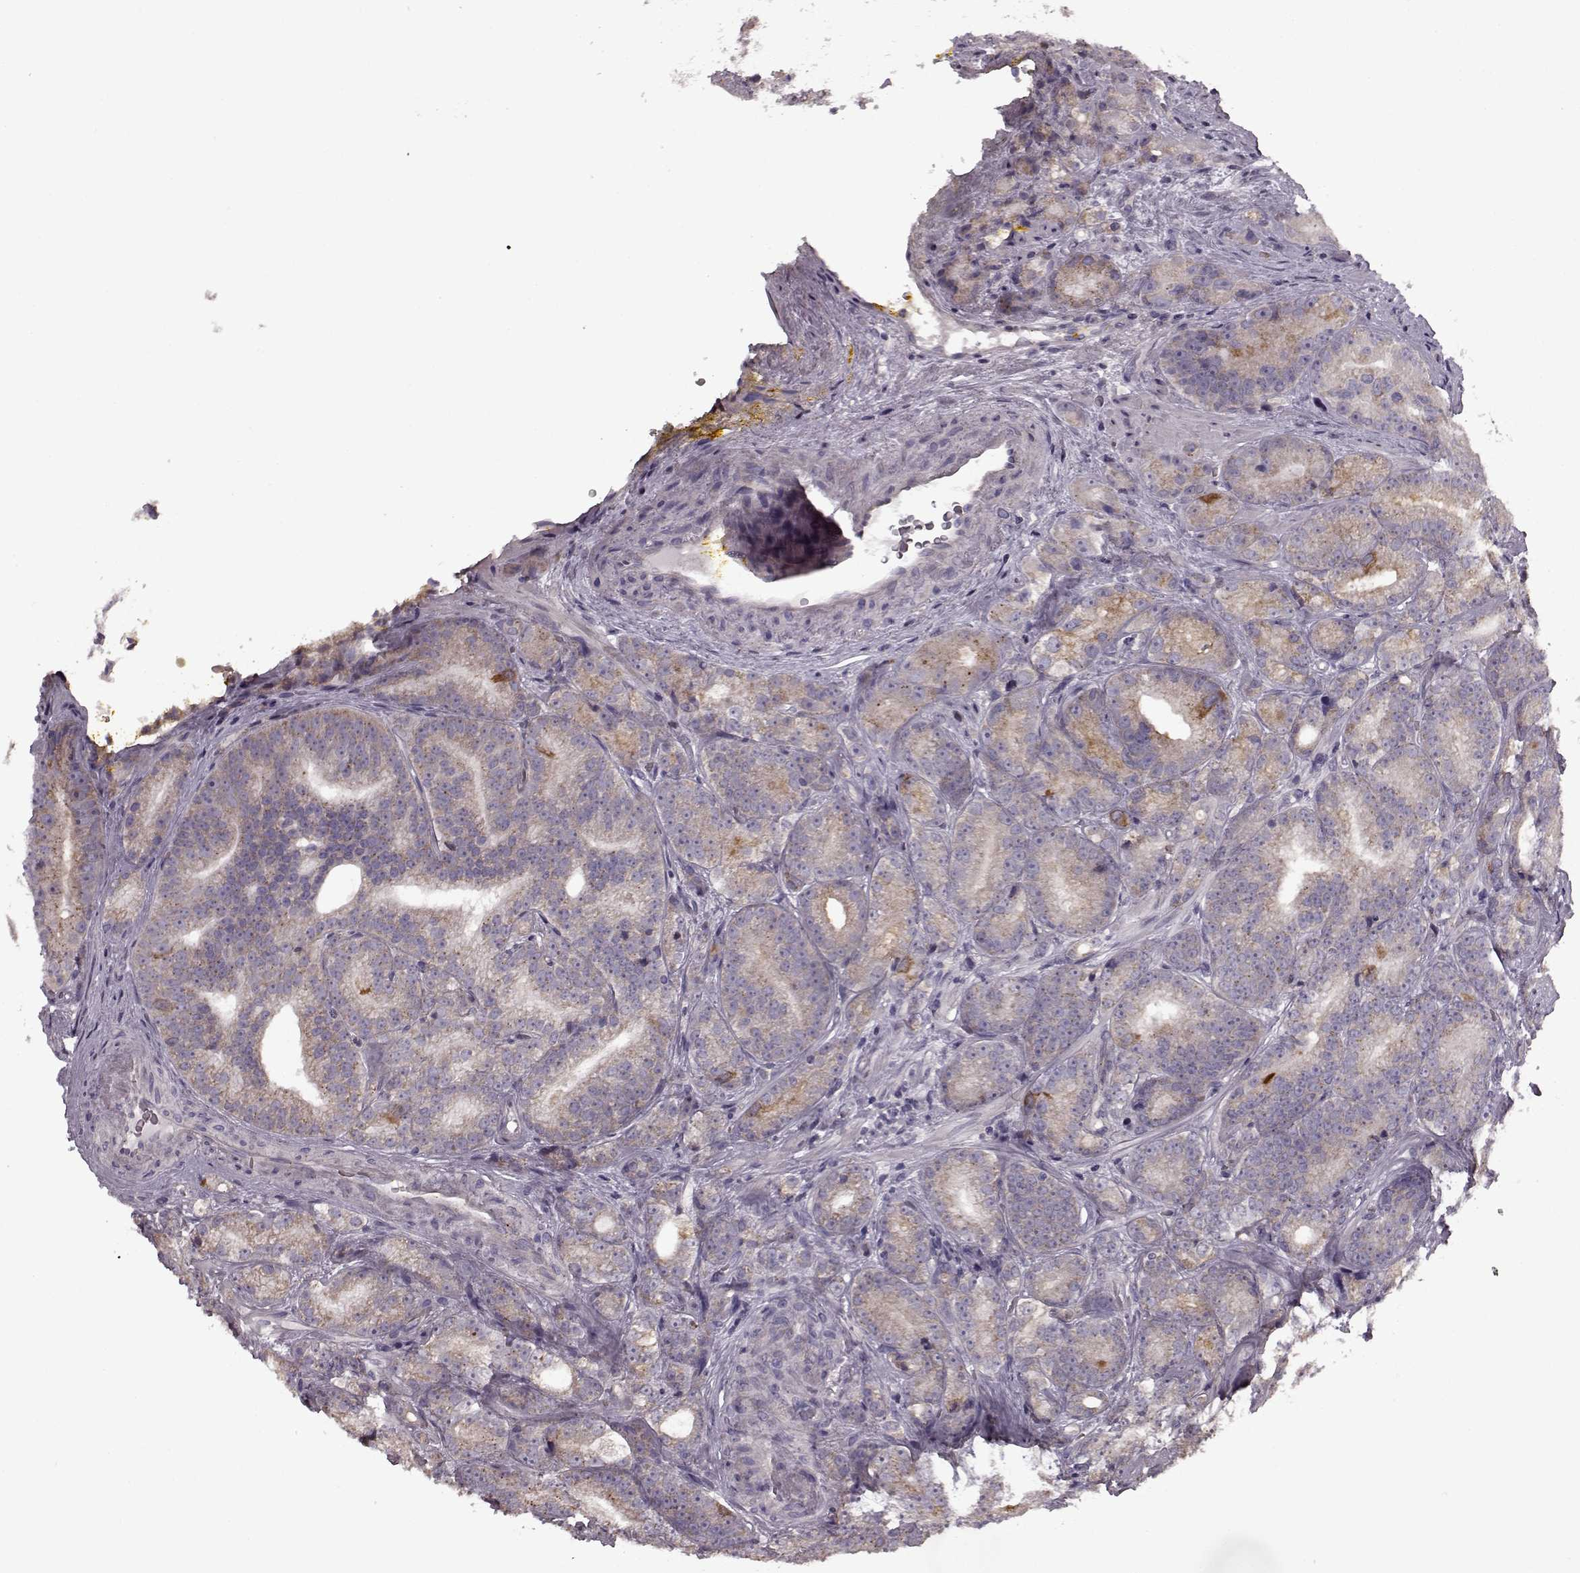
{"staining": {"intensity": "weak", "quantity": "25%-75%", "location": "cytoplasmic/membranous"}, "tissue": "prostate cancer", "cell_type": "Tumor cells", "image_type": "cancer", "snomed": [{"axis": "morphology", "description": "Adenocarcinoma, NOS"}, {"axis": "topography", "description": "Prostate"}], "caption": "Immunohistochemistry (IHC) (DAB) staining of human prostate adenocarcinoma exhibits weak cytoplasmic/membranous protein staining in approximately 25%-75% of tumor cells.", "gene": "HMMR", "patient": {"sex": "male", "age": 63}}